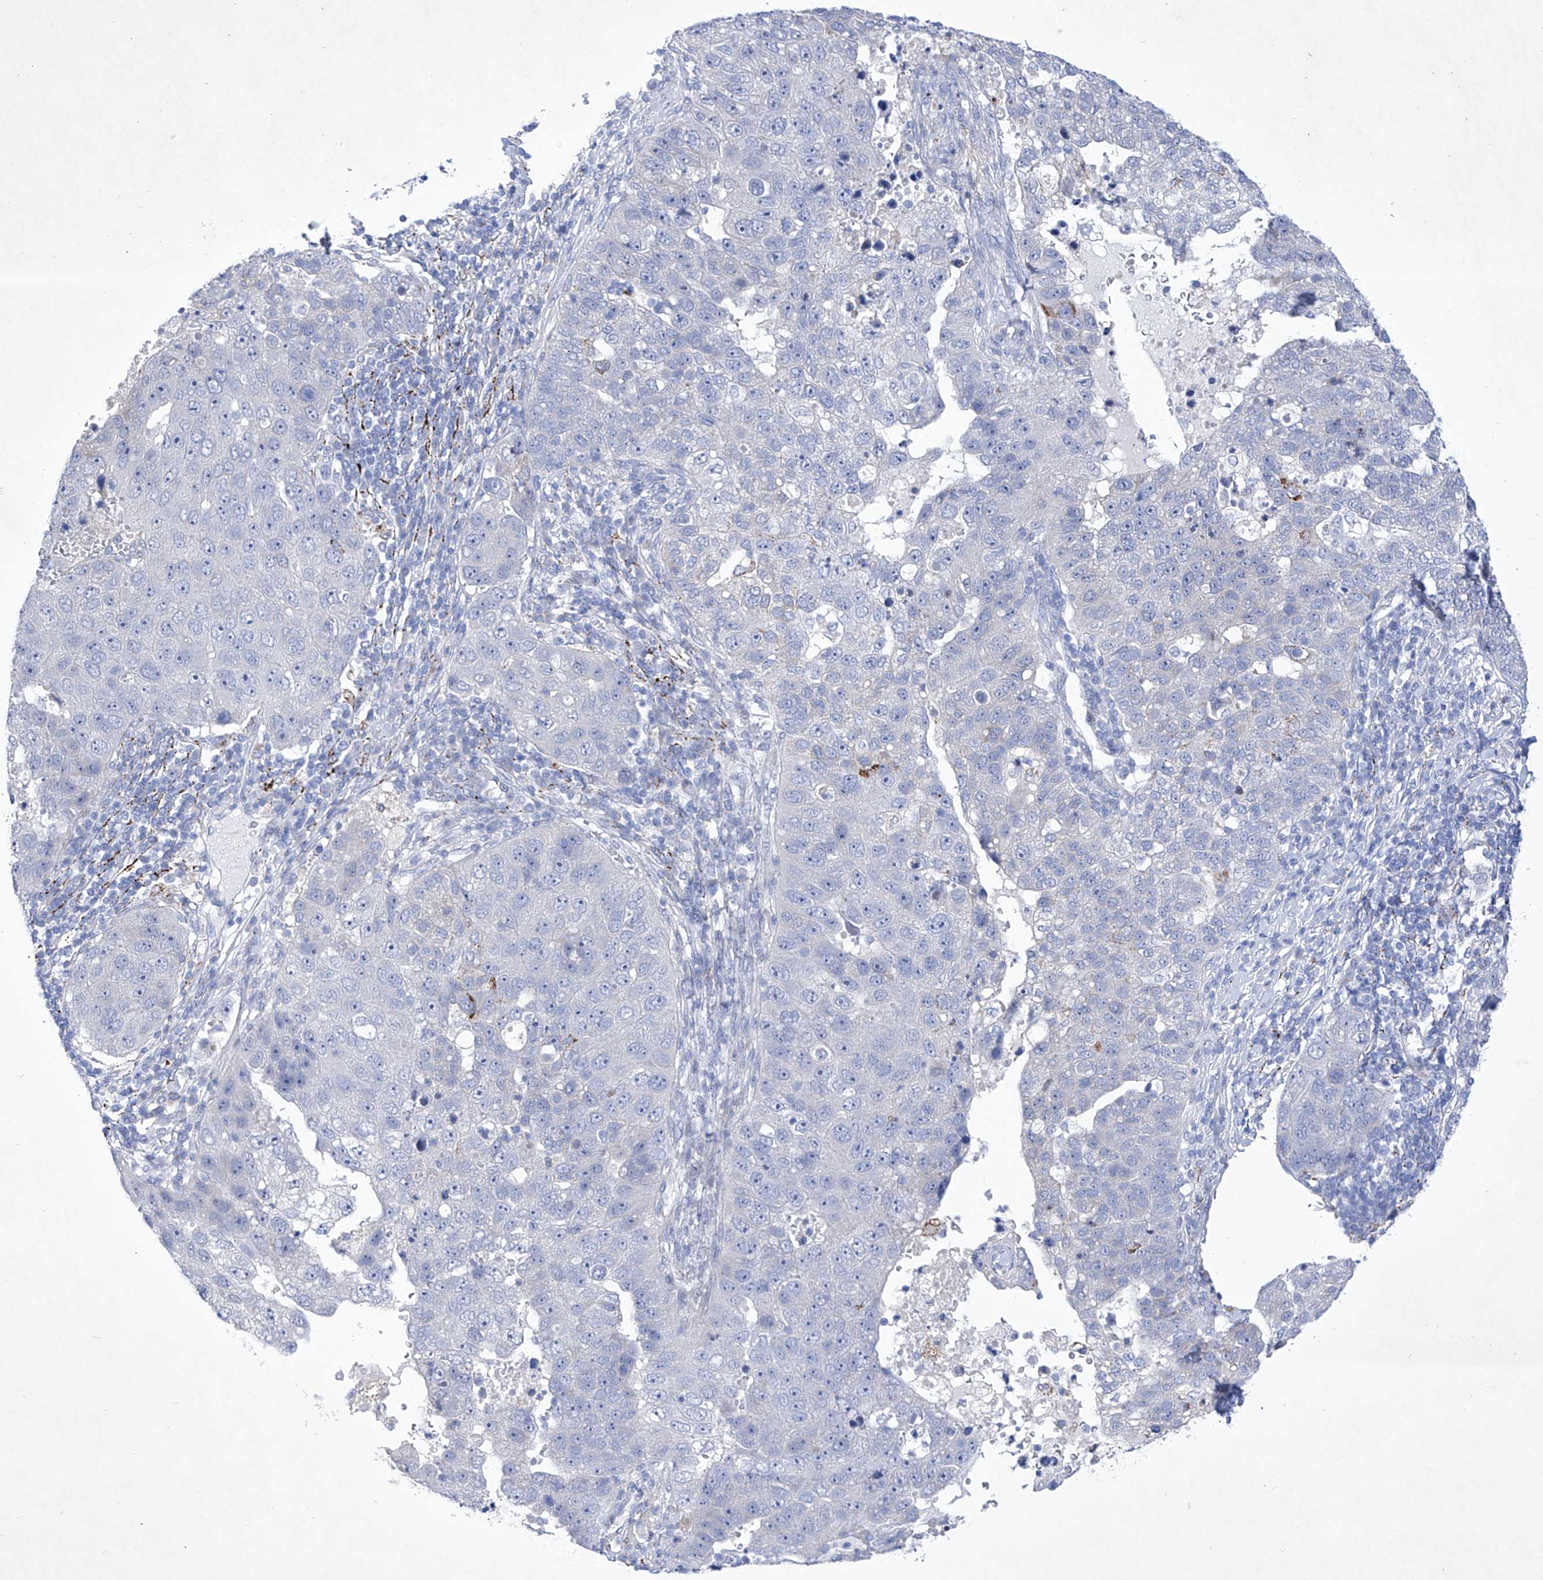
{"staining": {"intensity": "negative", "quantity": "none", "location": "none"}, "tissue": "pancreatic cancer", "cell_type": "Tumor cells", "image_type": "cancer", "snomed": [{"axis": "morphology", "description": "Adenocarcinoma, NOS"}, {"axis": "topography", "description": "Pancreas"}], "caption": "IHC of human pancreatic cancer (adenocarcinoma) displays no expression in tumor cells.", "gene": "C1orf87", "patient": {"sex": "female", "age": 61}}